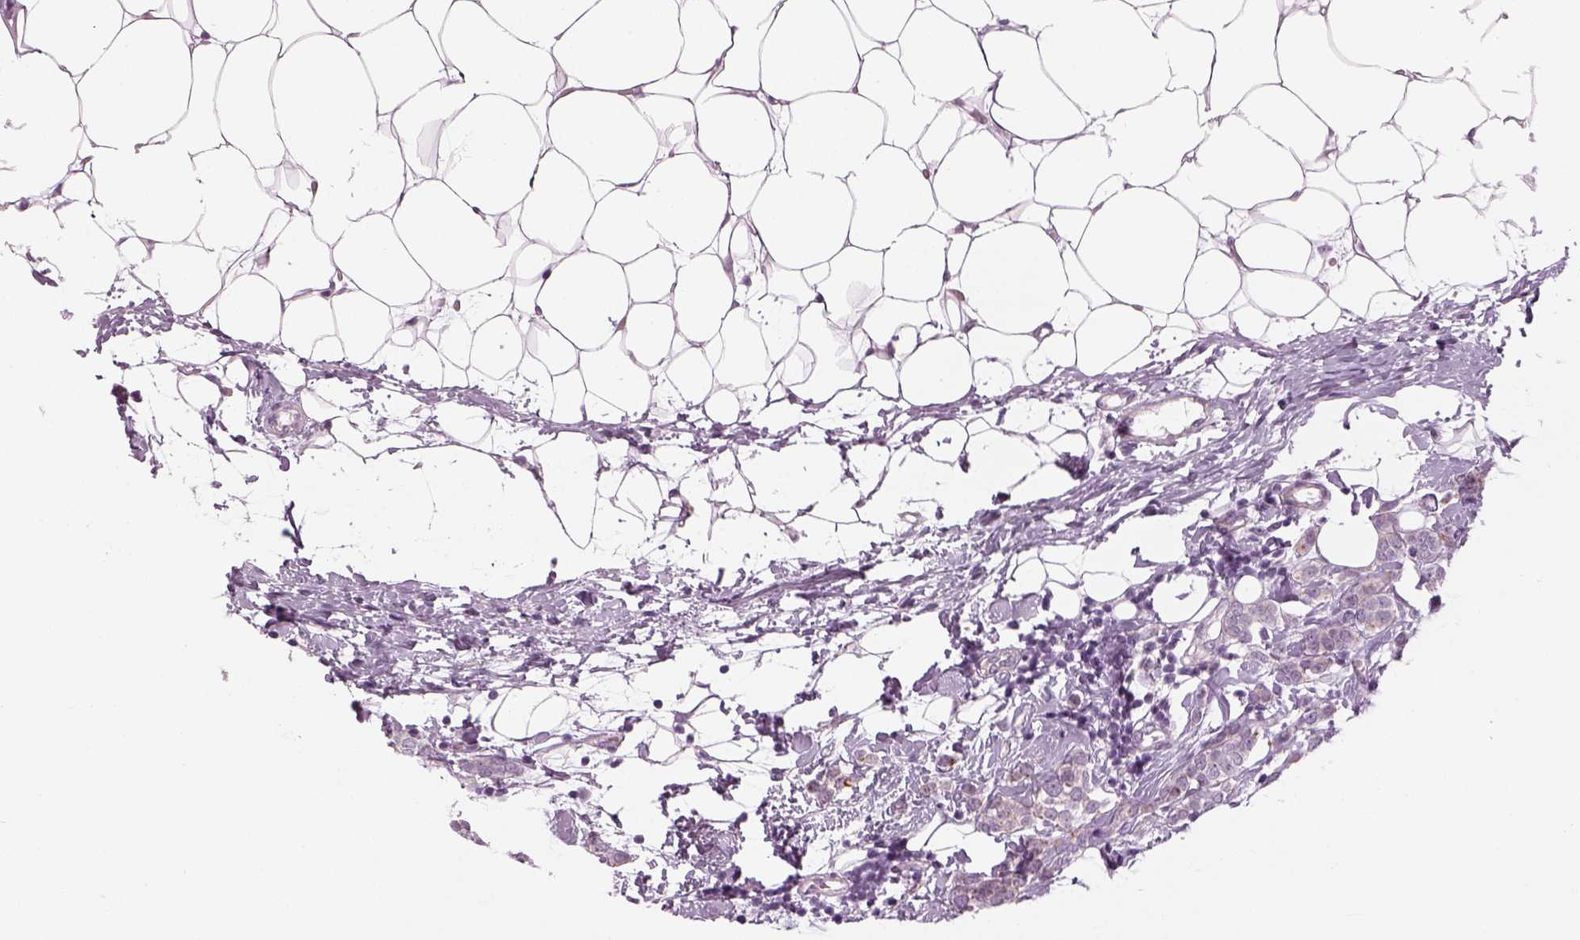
{"staining": {"intensity": "negative", "quantity": "none", "location": "none"}, "tissue": "breast cancer", "cell_type": "Tumor cells", "image_type": "cancer", "snomed": [{"axis": "morphology", "description": "Lobular carcinoma"}, {"axis": "topography", "description": "Breast"}], "caption": "Tumor cells show no significant staining in breast cancer.", "gene": "LRRIQ3", "patient": {"sex": "female", "age": 49}}